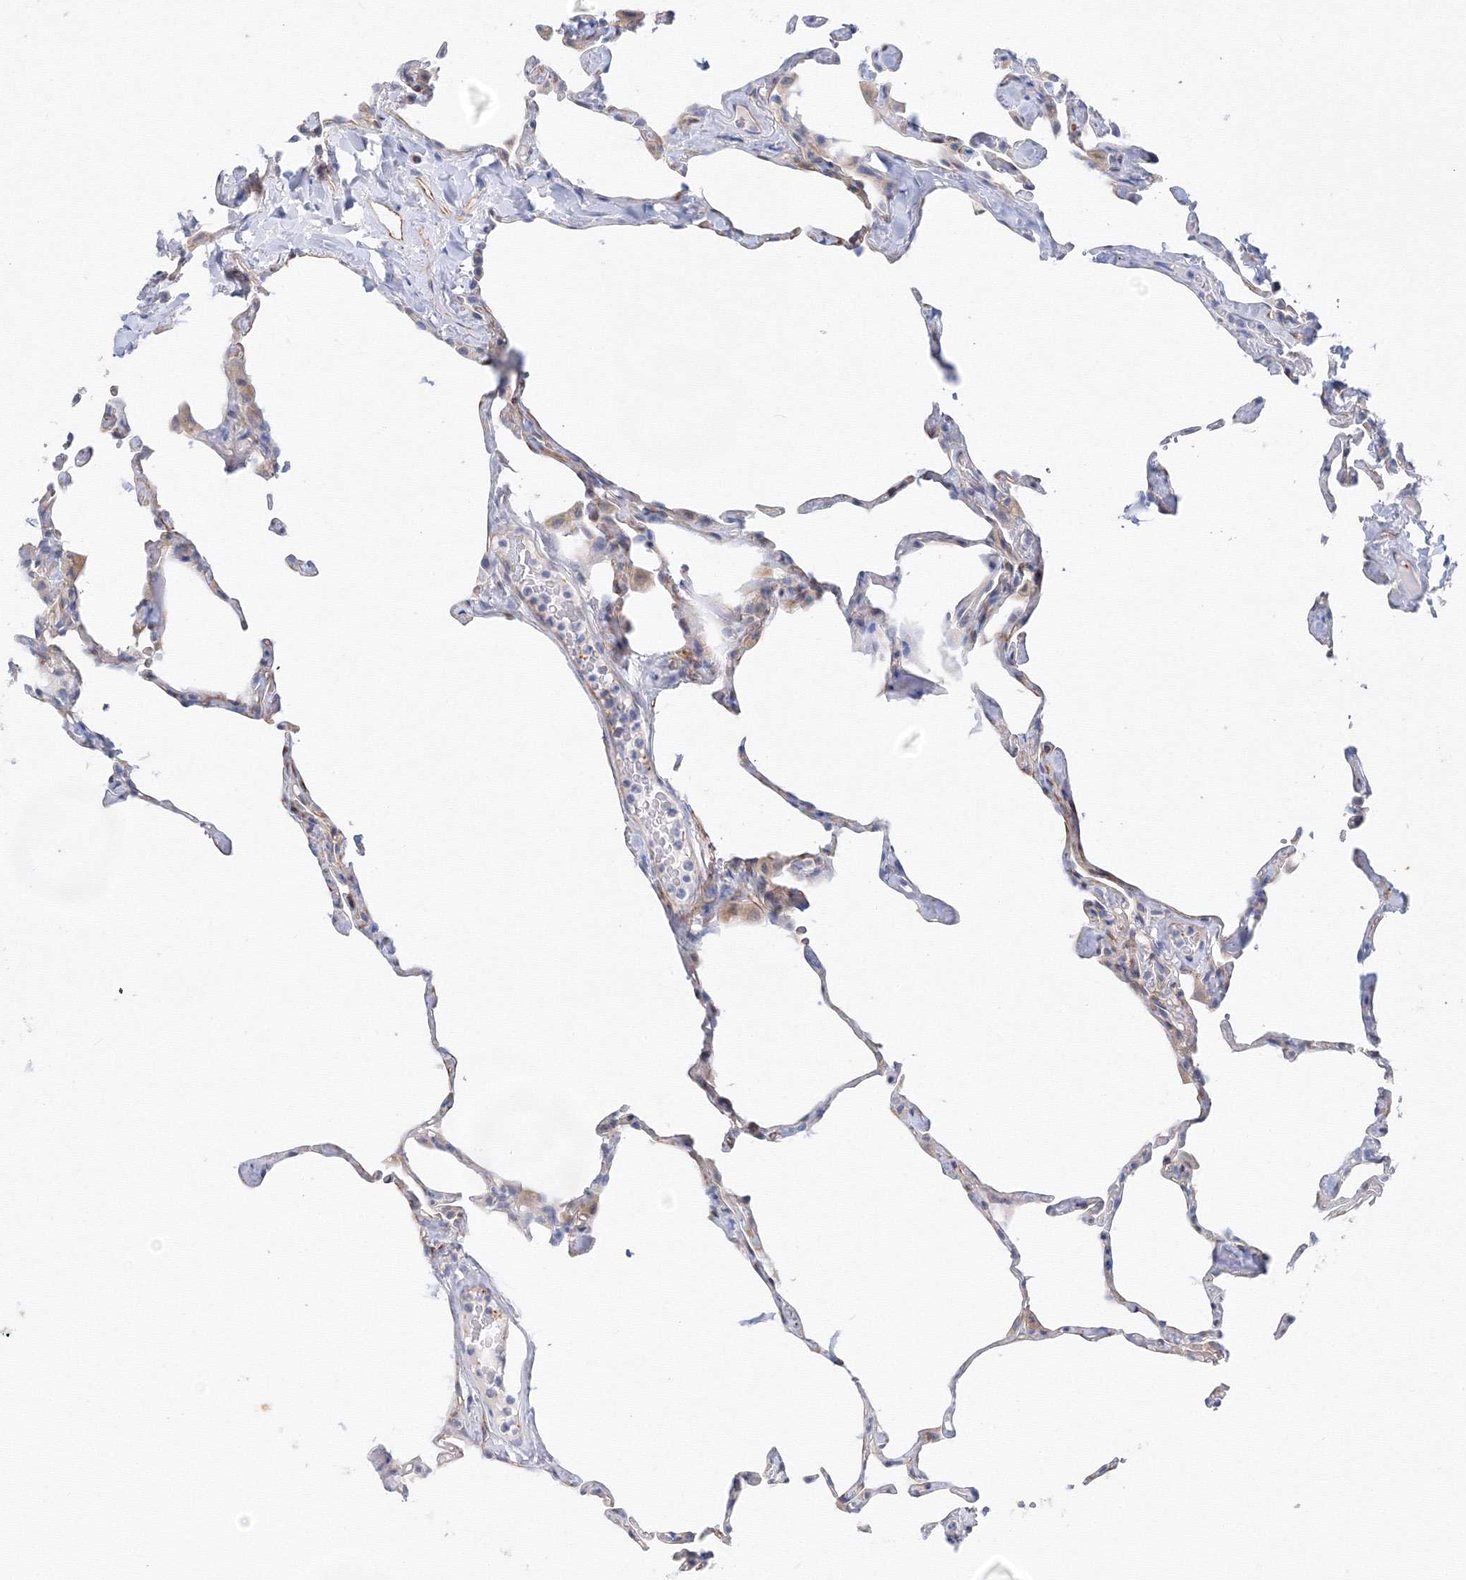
{"staining": {"intensity": "negative", "quantity": "none", "location": "none"}, "tissue": "lung", "cell_type": "Alveolar cells", "image_type": "normal", "snomed": [{"axis": "morphology", "description": "Normal tissue, NOS"}, {"axis": "topography", "description": "Lung"}], "caption": "Immunohistochemistry (IHC) photomicrograph of benign lung stained for a protein (brown), which shows no positivity in alveolar cells.", "gene": "TAMM41", "patient": {"sex": "male", "age": 65}}